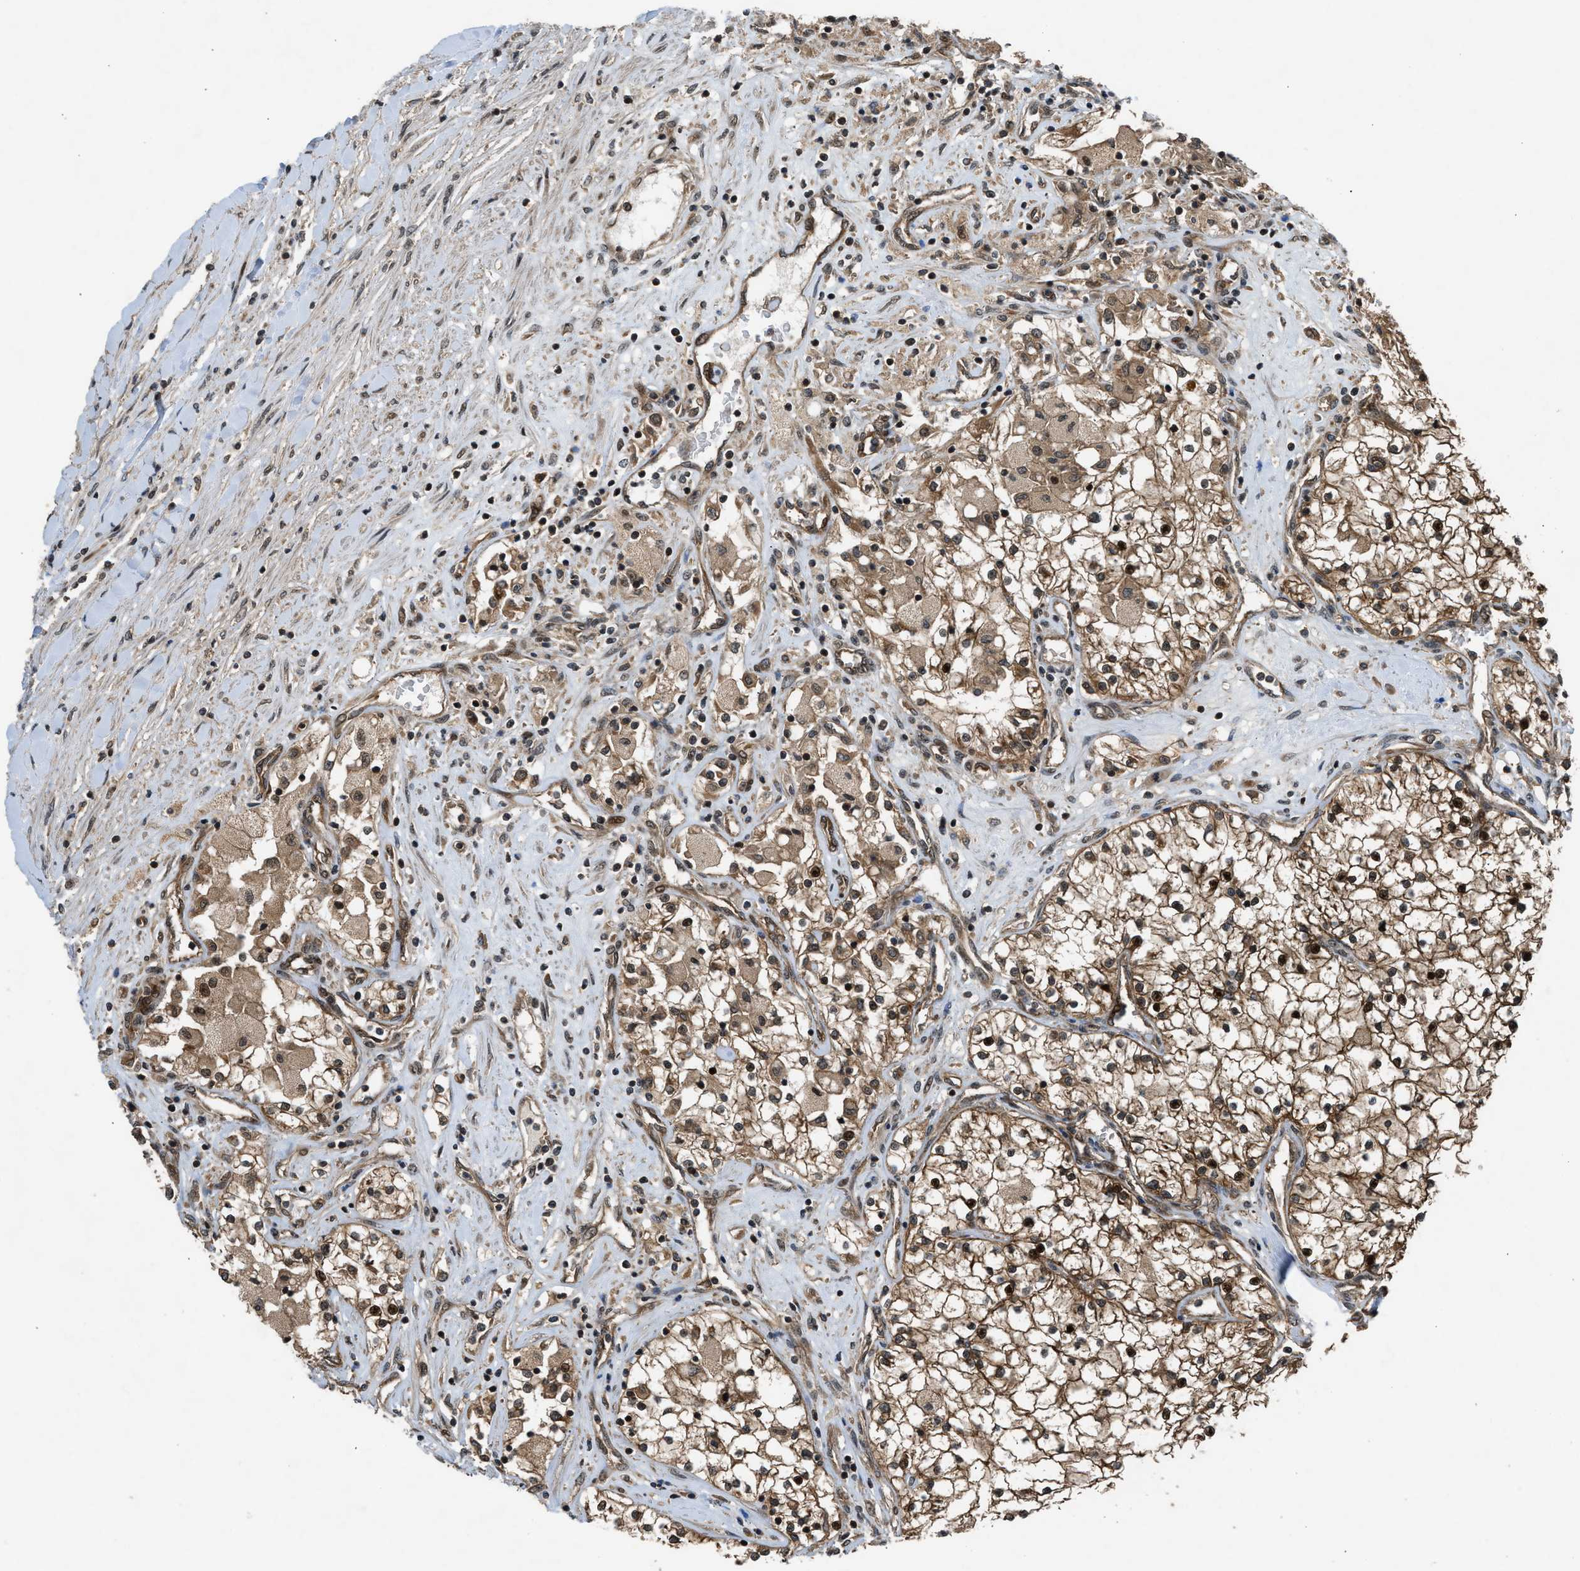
{"staining": {"intensity": "strong", "quantity": ">75%", "location": "cytoplasmic/membranous,nuclear"}, "tissue": "renal cancer", "cell_type": "Tumor cells", "image_type": "cancer", "snomed": [{"axis": "morphology", "description": "Adenocarcinoma, NOS"}, {"axis": "topography", "description": "Kidney"}], "caption": "Adenocarcinoma (renal) stained with a brown dye exhibits strong cytoplasmic/membranous and nuclear positive positivity in approximately >75% of tumor cells.", "gene": "TXNL1", "patient": {"sex": "male", "age": 68}}